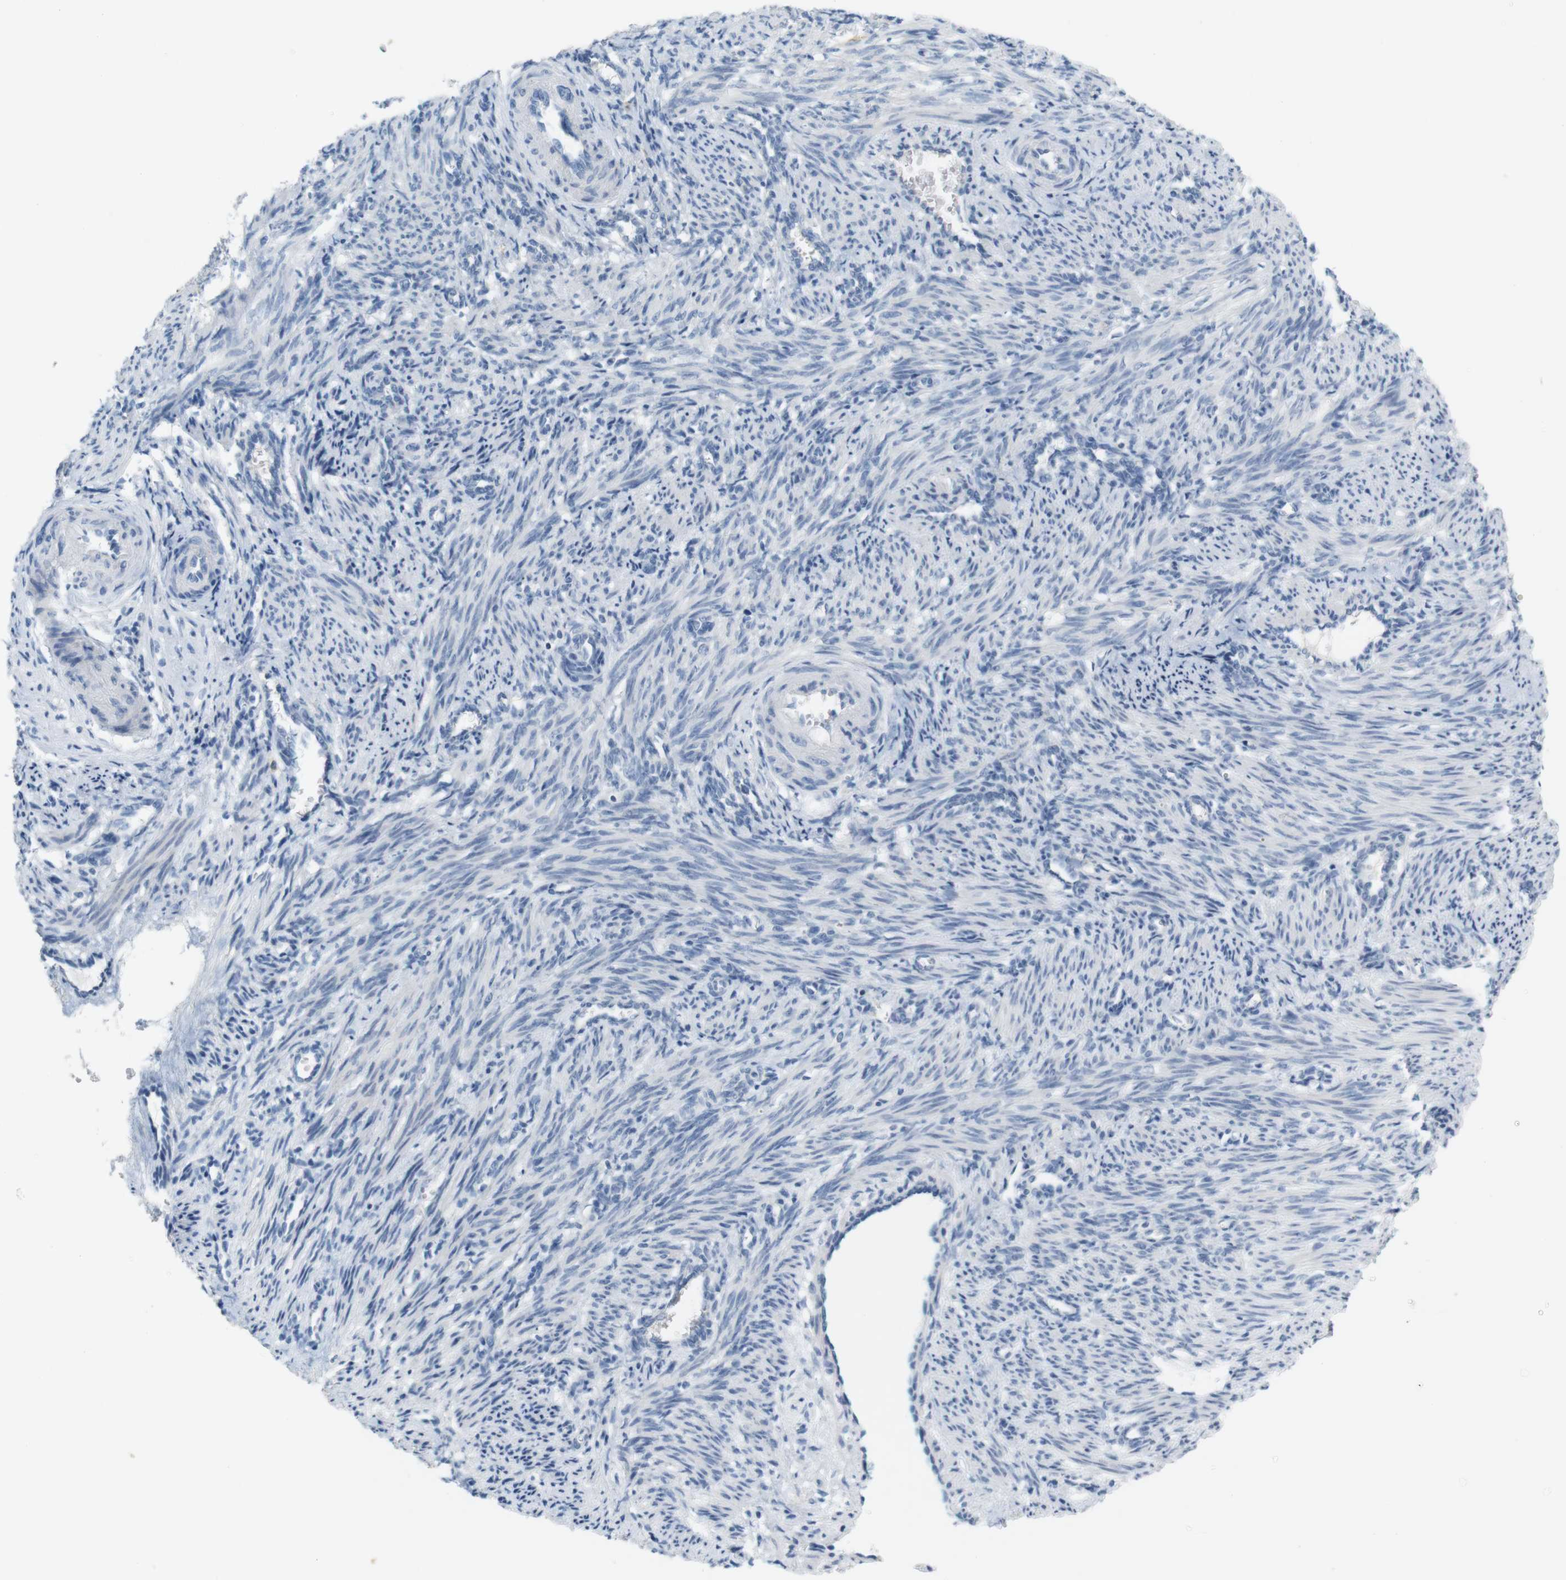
{"staining": {"intensity": "negative", "quantity": "none", "location": "none"}, "tissue": "smooth muscle", "cell_type": "Smooth muscle cells", "image_type": "normal", "snomed": [{"axis": "morphology", "description": "Normal tissue, NOS"}, {"axis": "topography", "description": "Endometrium"}], "caption": "The immunohistochemistry (IHC) image has no significant positivity in smooth muscle cells of smooth muscle.", "gene": "LRRK2", "patient": {"sex": "female", "age": 33}}